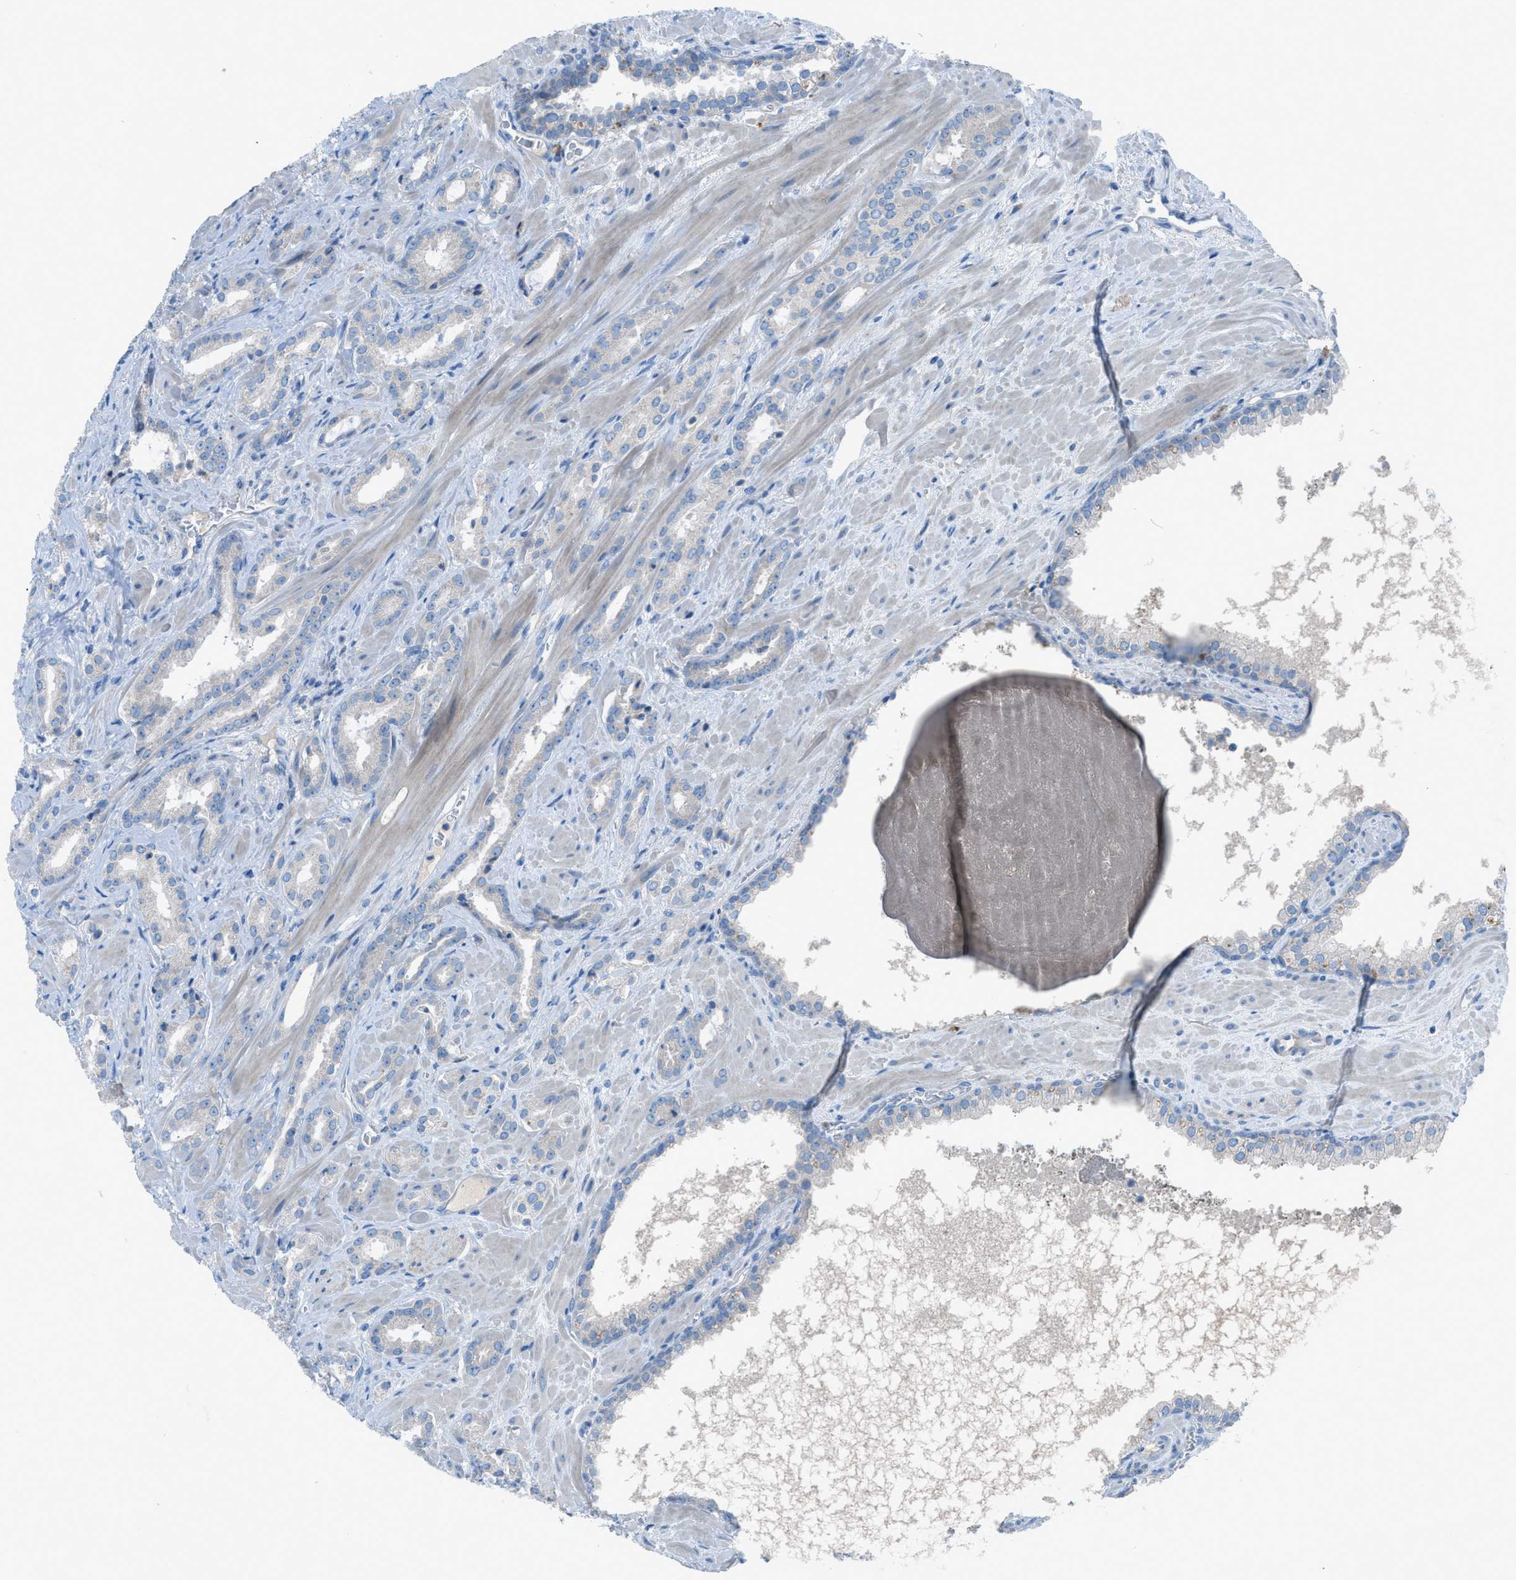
{"staining": {"intensity": "negative", "quantity": "none", "location": "none"}, "tissue": "prostate cancer", "cell_type": "Tumor cells", "image_type": "cancer", "snomed": [{"axis": "morphology", "description": "Adenocarcinoma, High grade"}, {"axis": "topography", "description": "Prostate"}], "caption": "DAB (3,3'-diaminobenzidine) immunohistochemical staining of human prostate cancer (high-grade adenocarcinoma) displays no significant staining in tumor cells. (IHC, brightfield microscopy, high magnification).", "gene": "C5AR2", "patient": {"sex": "male", "age": 64}}